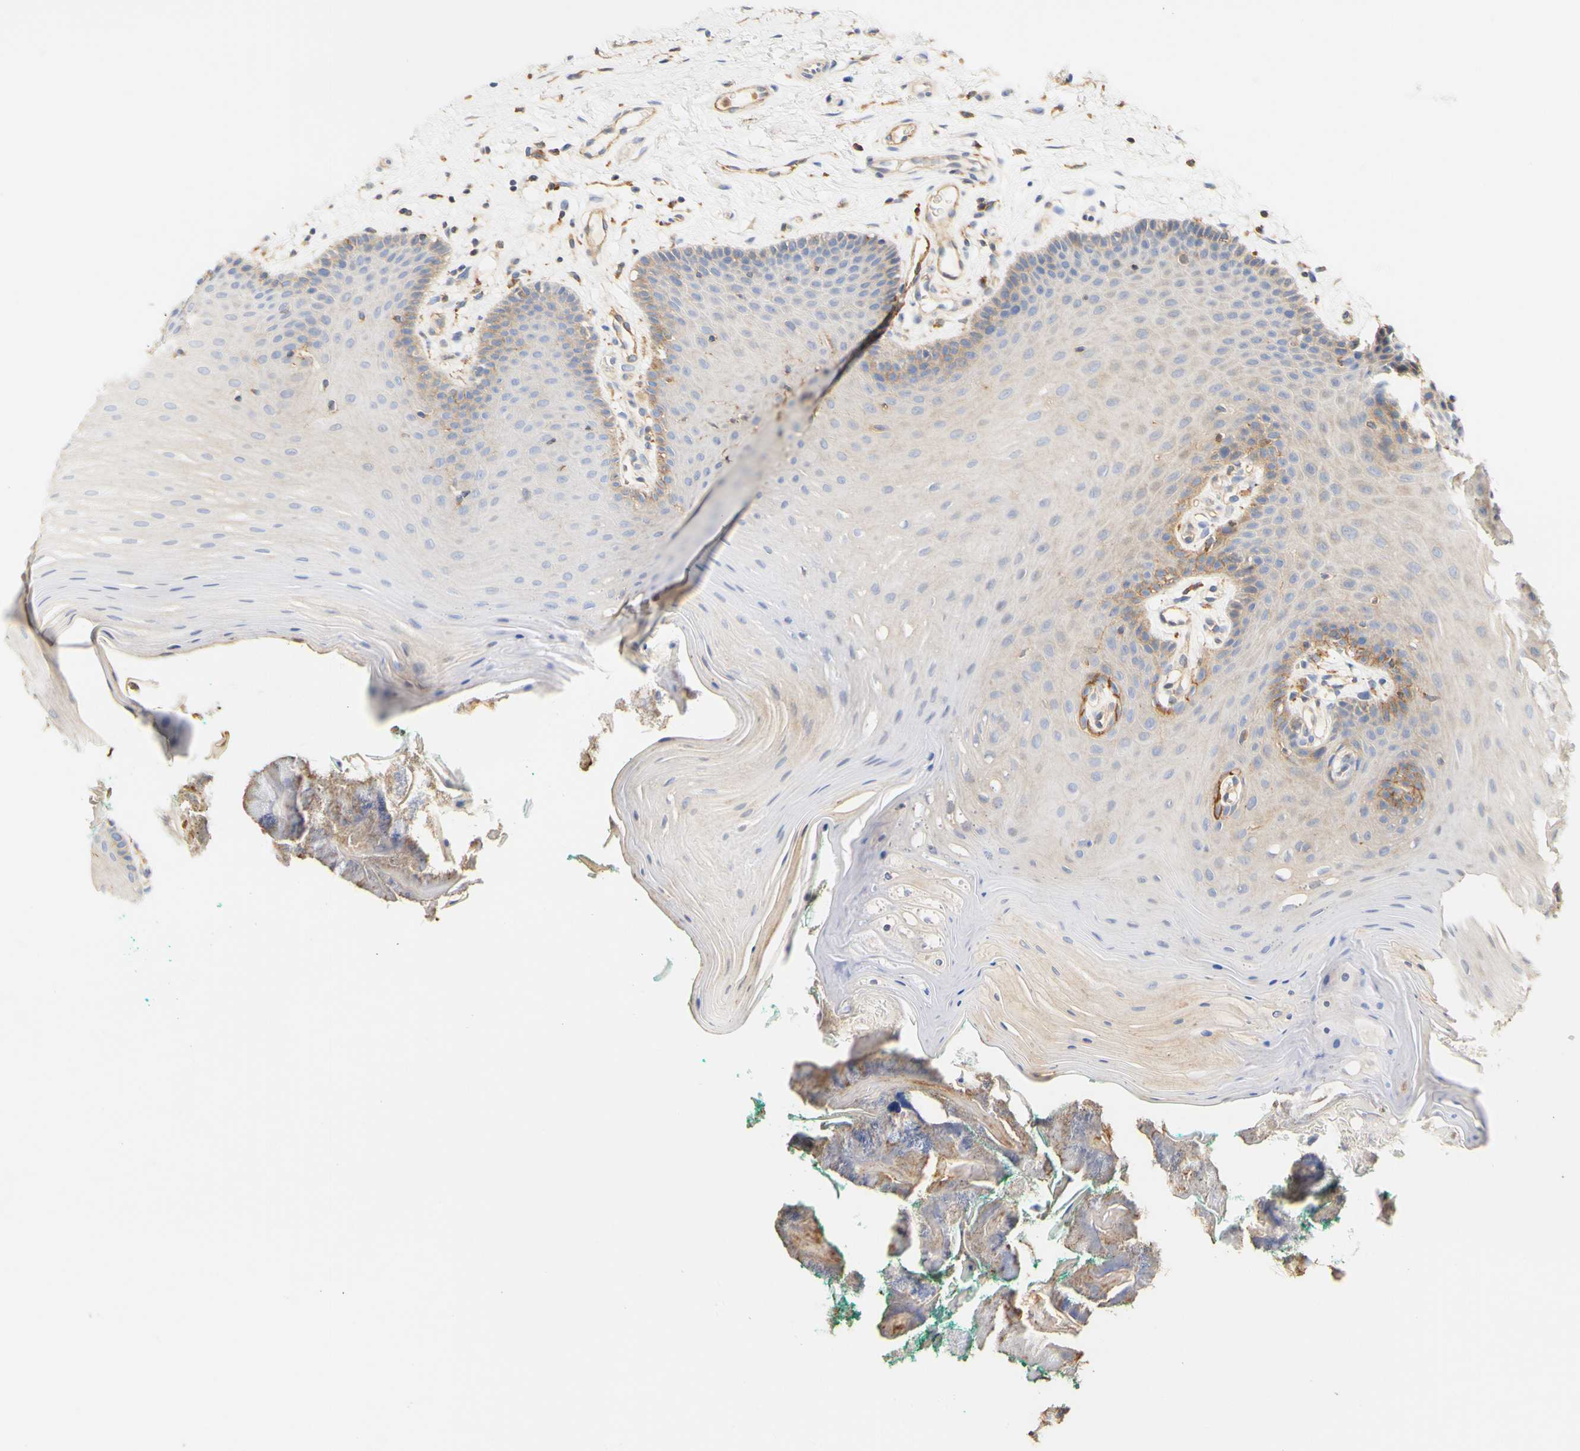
{"staining": {"intensity": "weak", "quantity": "25%-75%", "location": "cytoplasmic/membranous"}, "tissue": "oral mucosa", "cell_type": "Squamous epithelial cells", "image_type": "normal", "snomed": [{"axis": "morphology", "description": "Normal tissue, NOS"}, {"axis": "topography", "description": "Skeletal muscle"}, {"axis": "topography", "description": "Oral tissue"}], "caption": "Normal oral mucosa displays weak cytoplasmic/membranous positivity in approximately 25%-75% of squamous epithelial cells.", "gene": "PCDH7", "patient": {"sex": "male", "age": 58}}